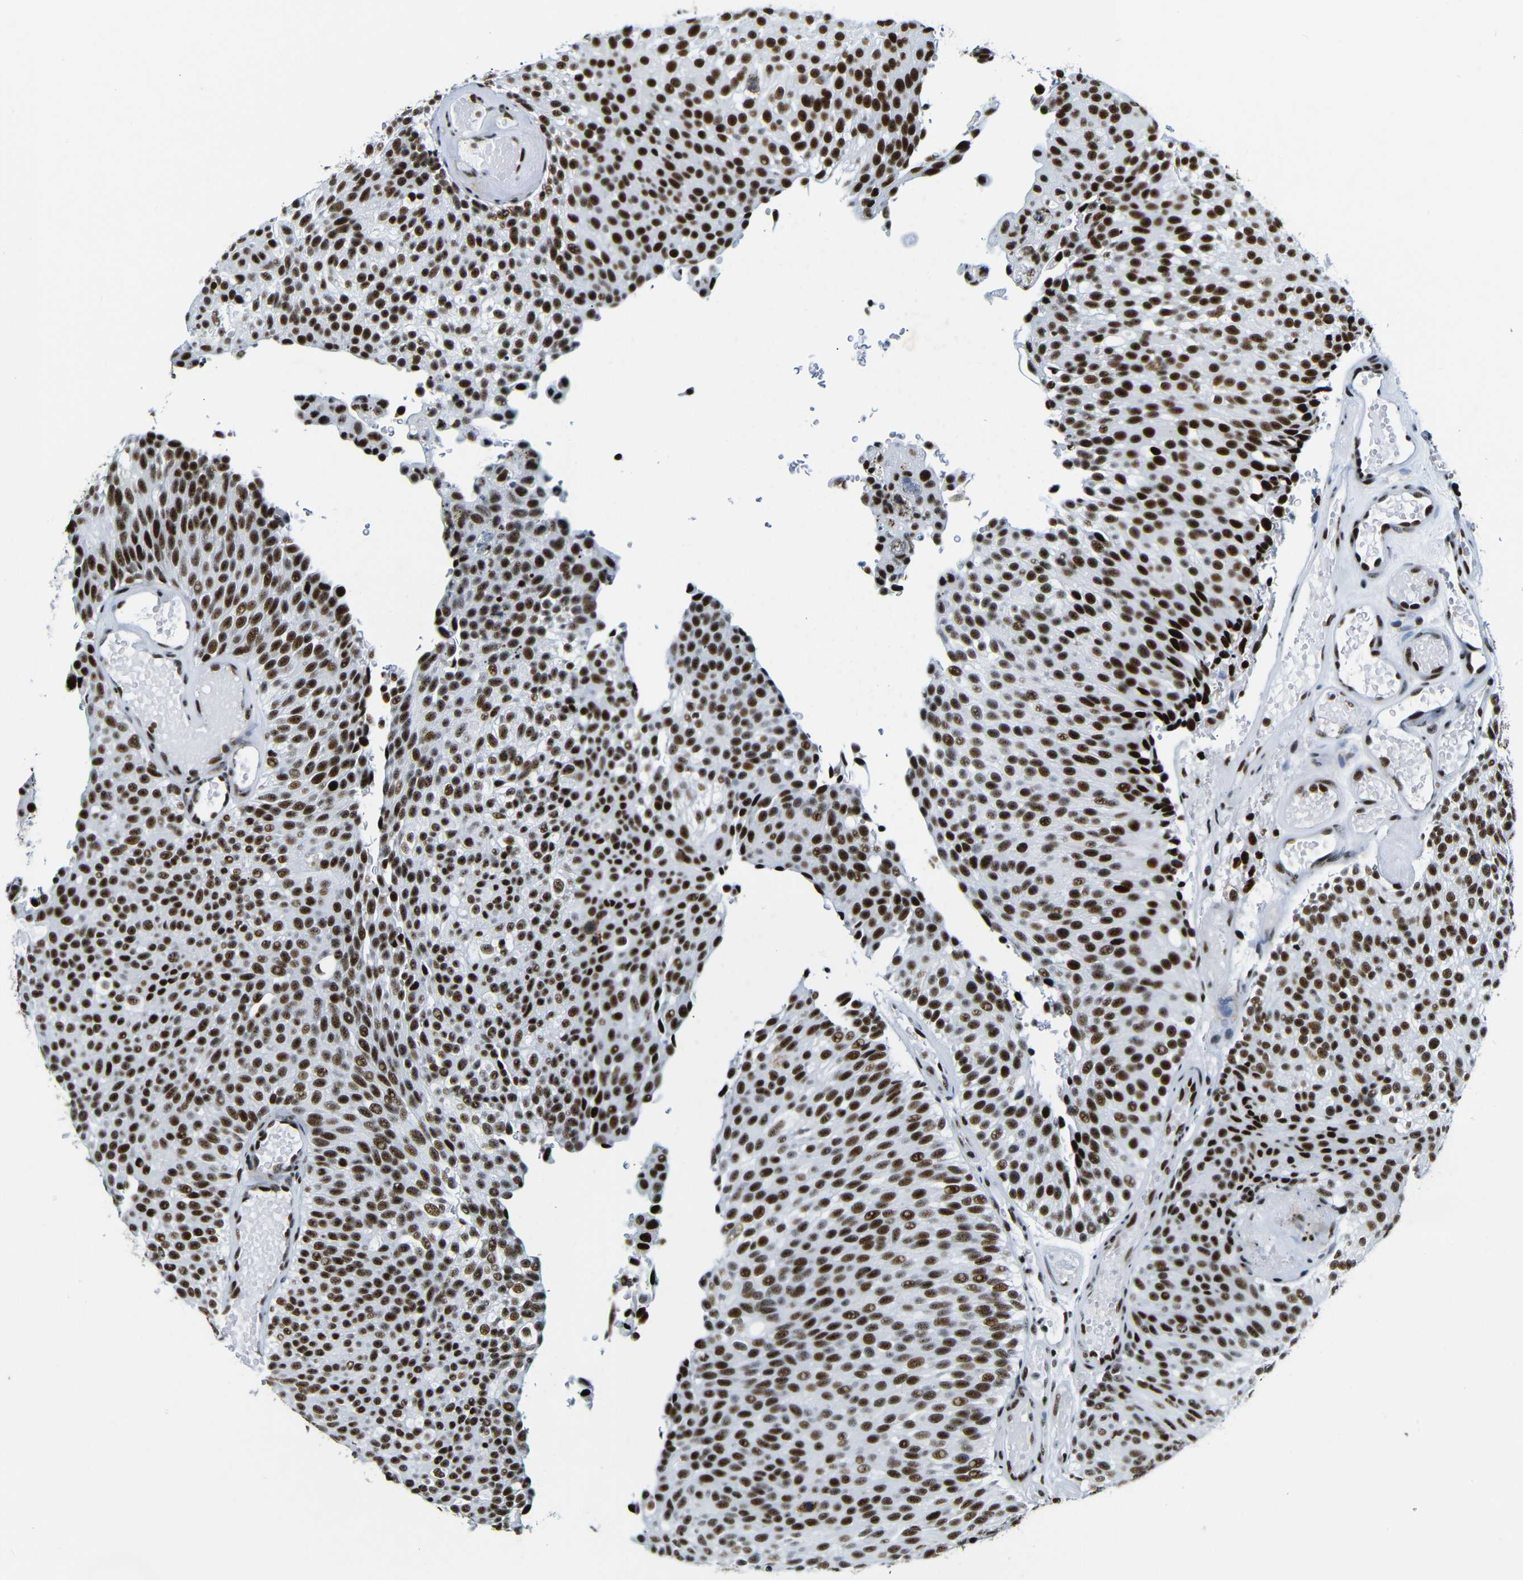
{"staining": {"intensity": "strong", "quantity": ">75%", "location": "nuclear"}, "tissue": "urothelial cancer", "cell_type": "Tumor cells", "image_type": "cancer", "snomed": [{"axis": "morphology", "description": "Urothelial carcinoma, Low grade"}, {"axis": "topography", "description": "Urinary bladder"}], "caption": "There is high levels of strong nuclear staining in tumor cells of urothelial cancer, as demonstrated by immunohistochemical staining (brown color).", "gene": "SRSF1", "patient": {"sex": "male", "age": 78}}